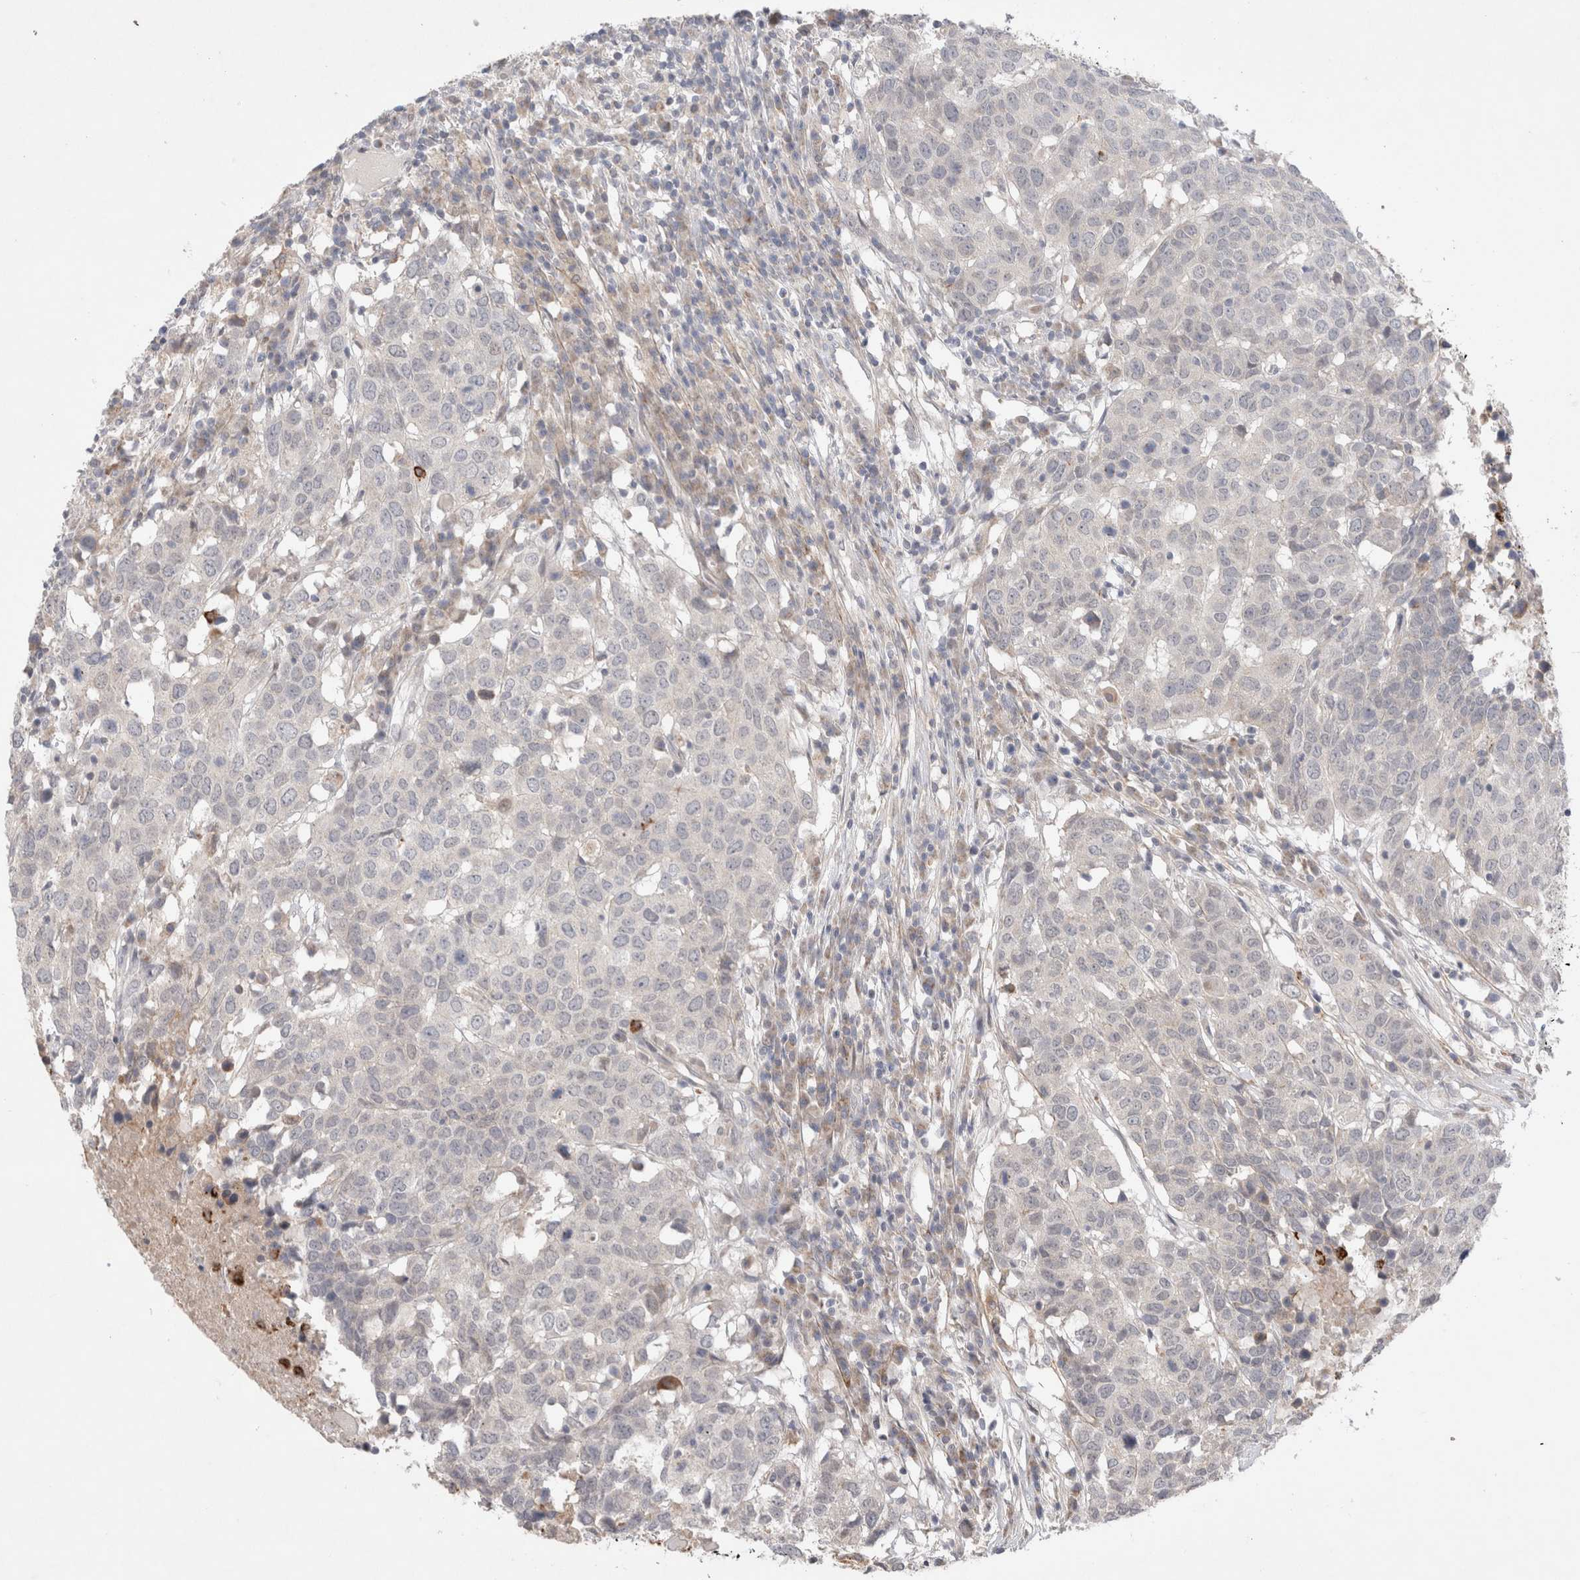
{"staining": {"intensity": "negative", "quantity": "none", "location": "none"}, "tissue": "head and neck cancer", "cell_type": "Tumor cells", "image_type": "cancer", "snomed": [{"axis": "morphology", "description": "Squamous cell carcinoma, NOS"}, {"axis": "topography", "description": "Head-Neck"}], "caption": "High magnification brightfield microscopy of head and neck cancer stained with DAB (brown) and counterstained with hematoxylin (blue): tumor cells show no significant expression.", "gene": "GSDMB", "patient": {"sex": "male", "age": 66}}